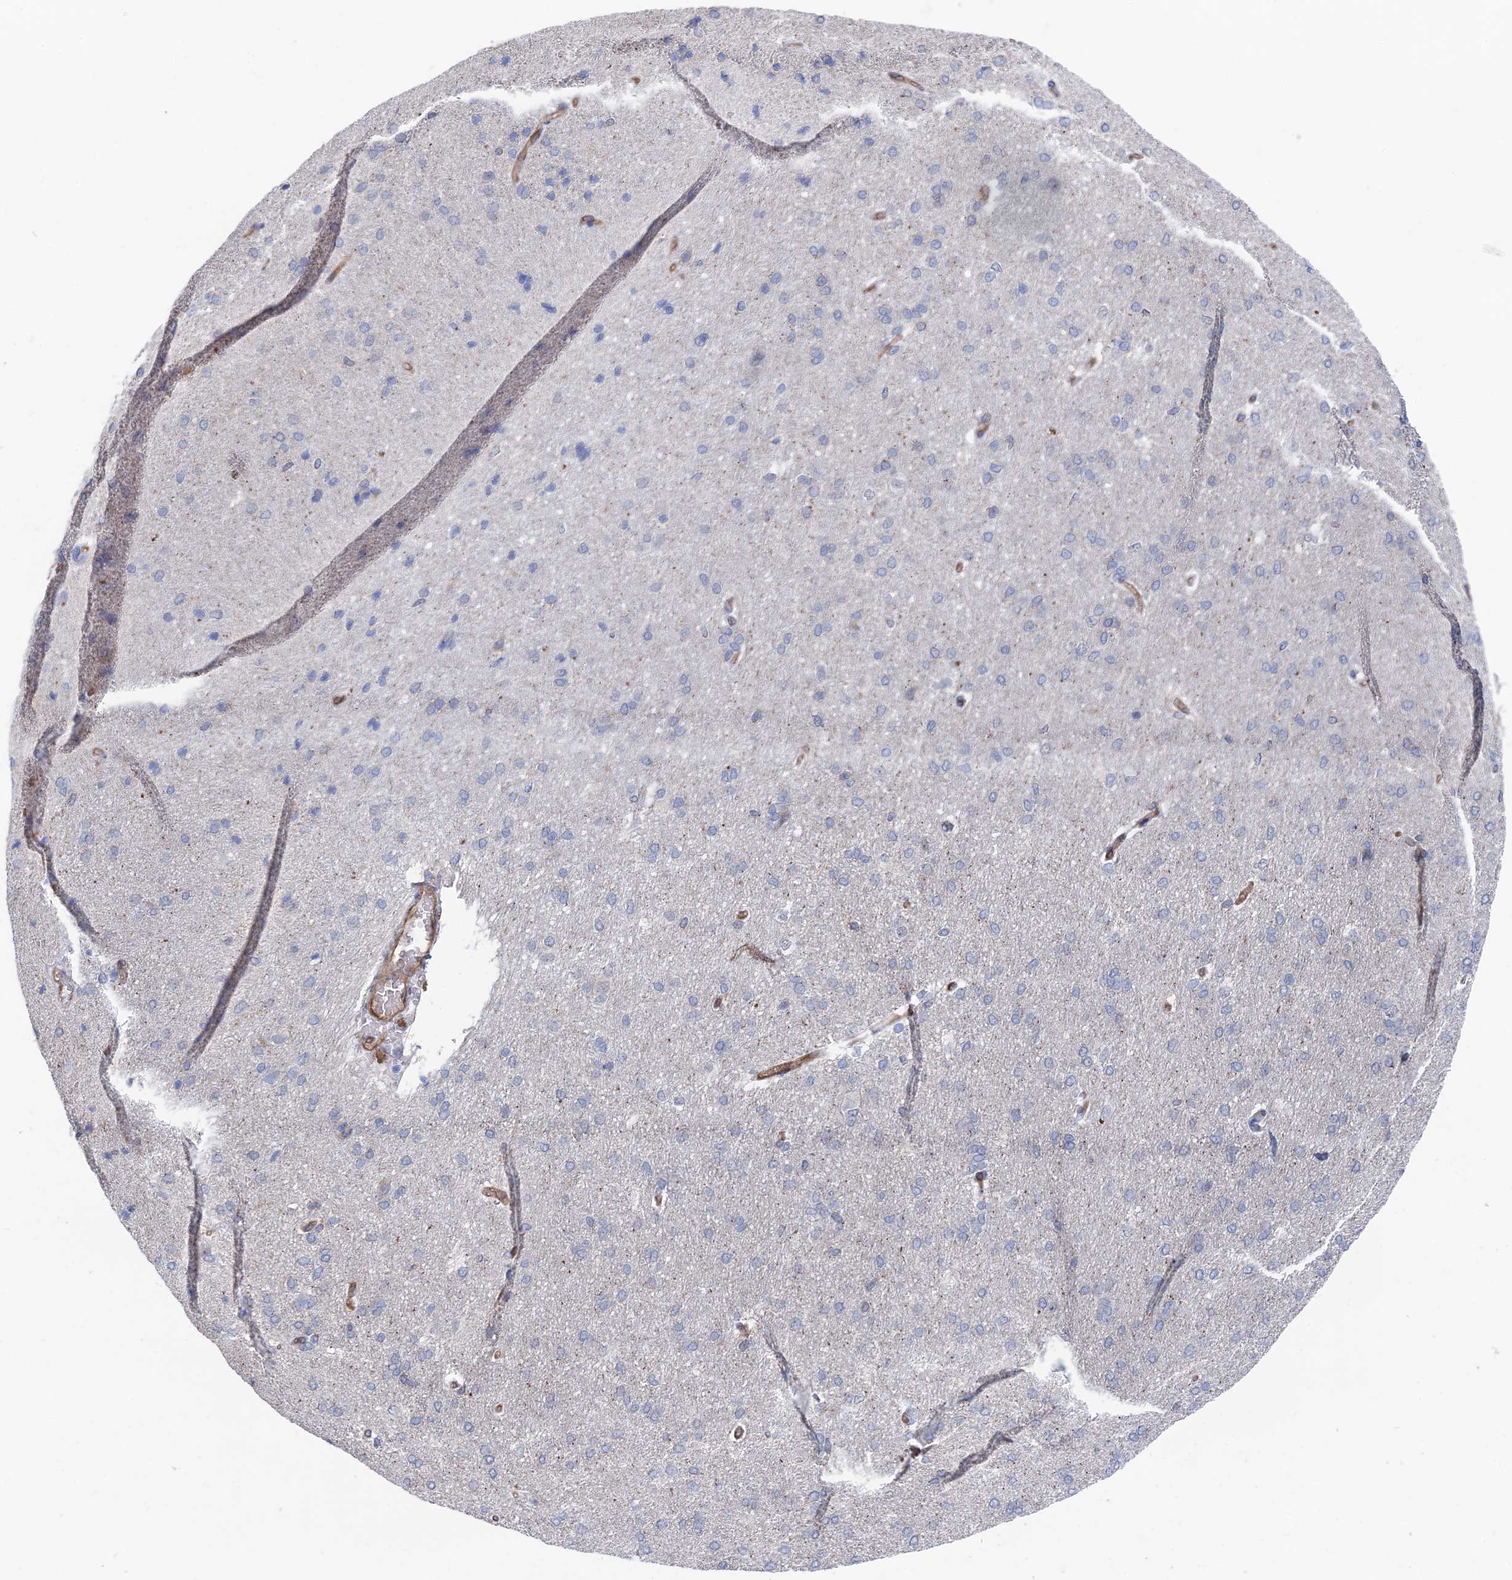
{"staining": {"intensity": "moderate", "quantity": "25%-75%", "location": "cytoplasmic/membranous"}, "tissue": "cerebral cortex", "cell_type": "Endothelial cells", "image_type": "normal", "snomed": [{"axis": "morphology", "description": "Normal tissue, NOS"}, {"axis": "topography", "description": "Cerebral cortex"}], "caption": "Endothelial cells show moderate cytoplasmic/membranous staining in about 25%-75% of cells in benign cerebral cortex.", "gene": "ARAP3", "patient": {"sex": "male", "age": 62}}